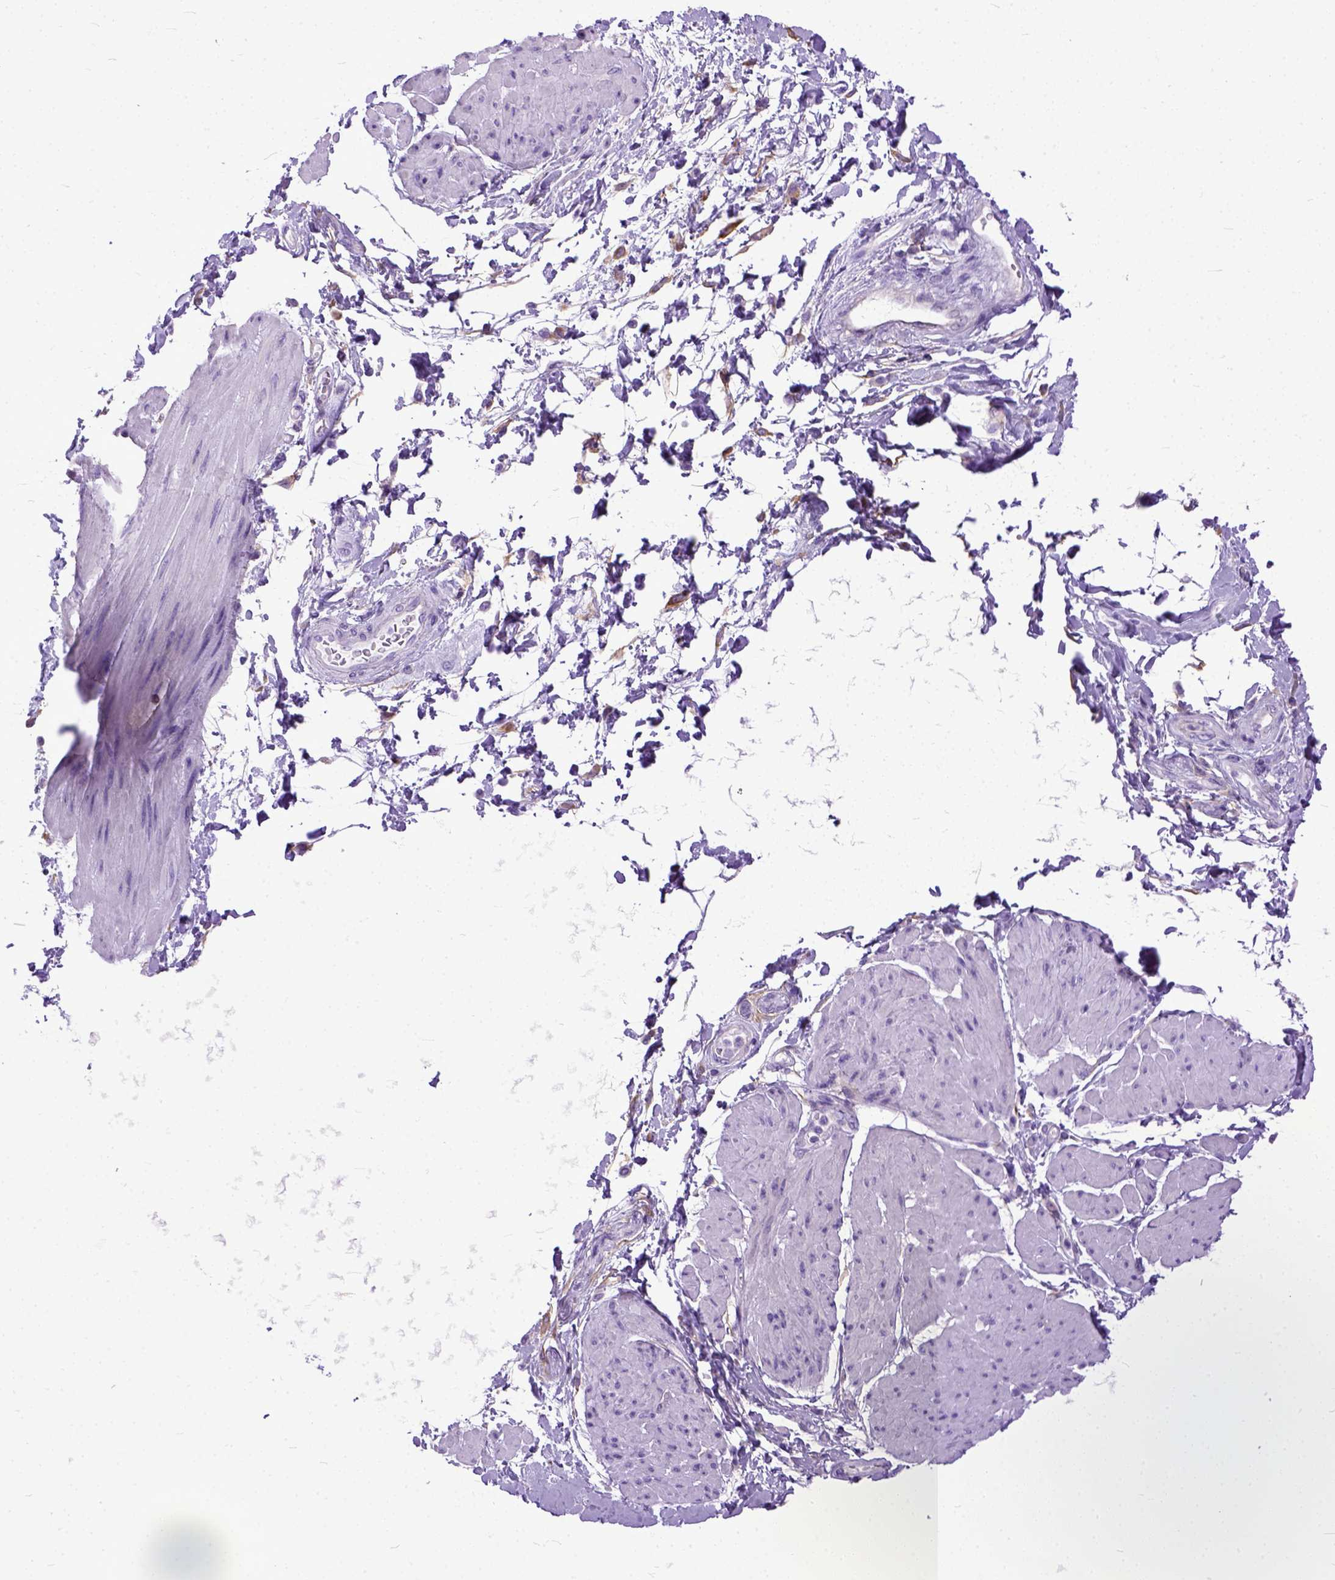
{"staining": {"intensity": "negative", "quantity": "none", "location": "none"}, "tissue": "adipose tissue", "cell_type": "Adipocytes", "image_type": "normal", "snomed": [{"axis": "morphology", "description": "Normal tissue, NOS"}, {"axis": "topography", "description": "Urinary bladder"}, {"axis": "topography", "description": "Peripheral nerve tissue"}], "caption": "Adipocytes are negative for protein expression in normal human adipose tissue. (Immunohistochemistry (ihc), brightfield microscopy, high magnification).", "gene": "PPL", "patient": {"sex": "female", "age": 60}}